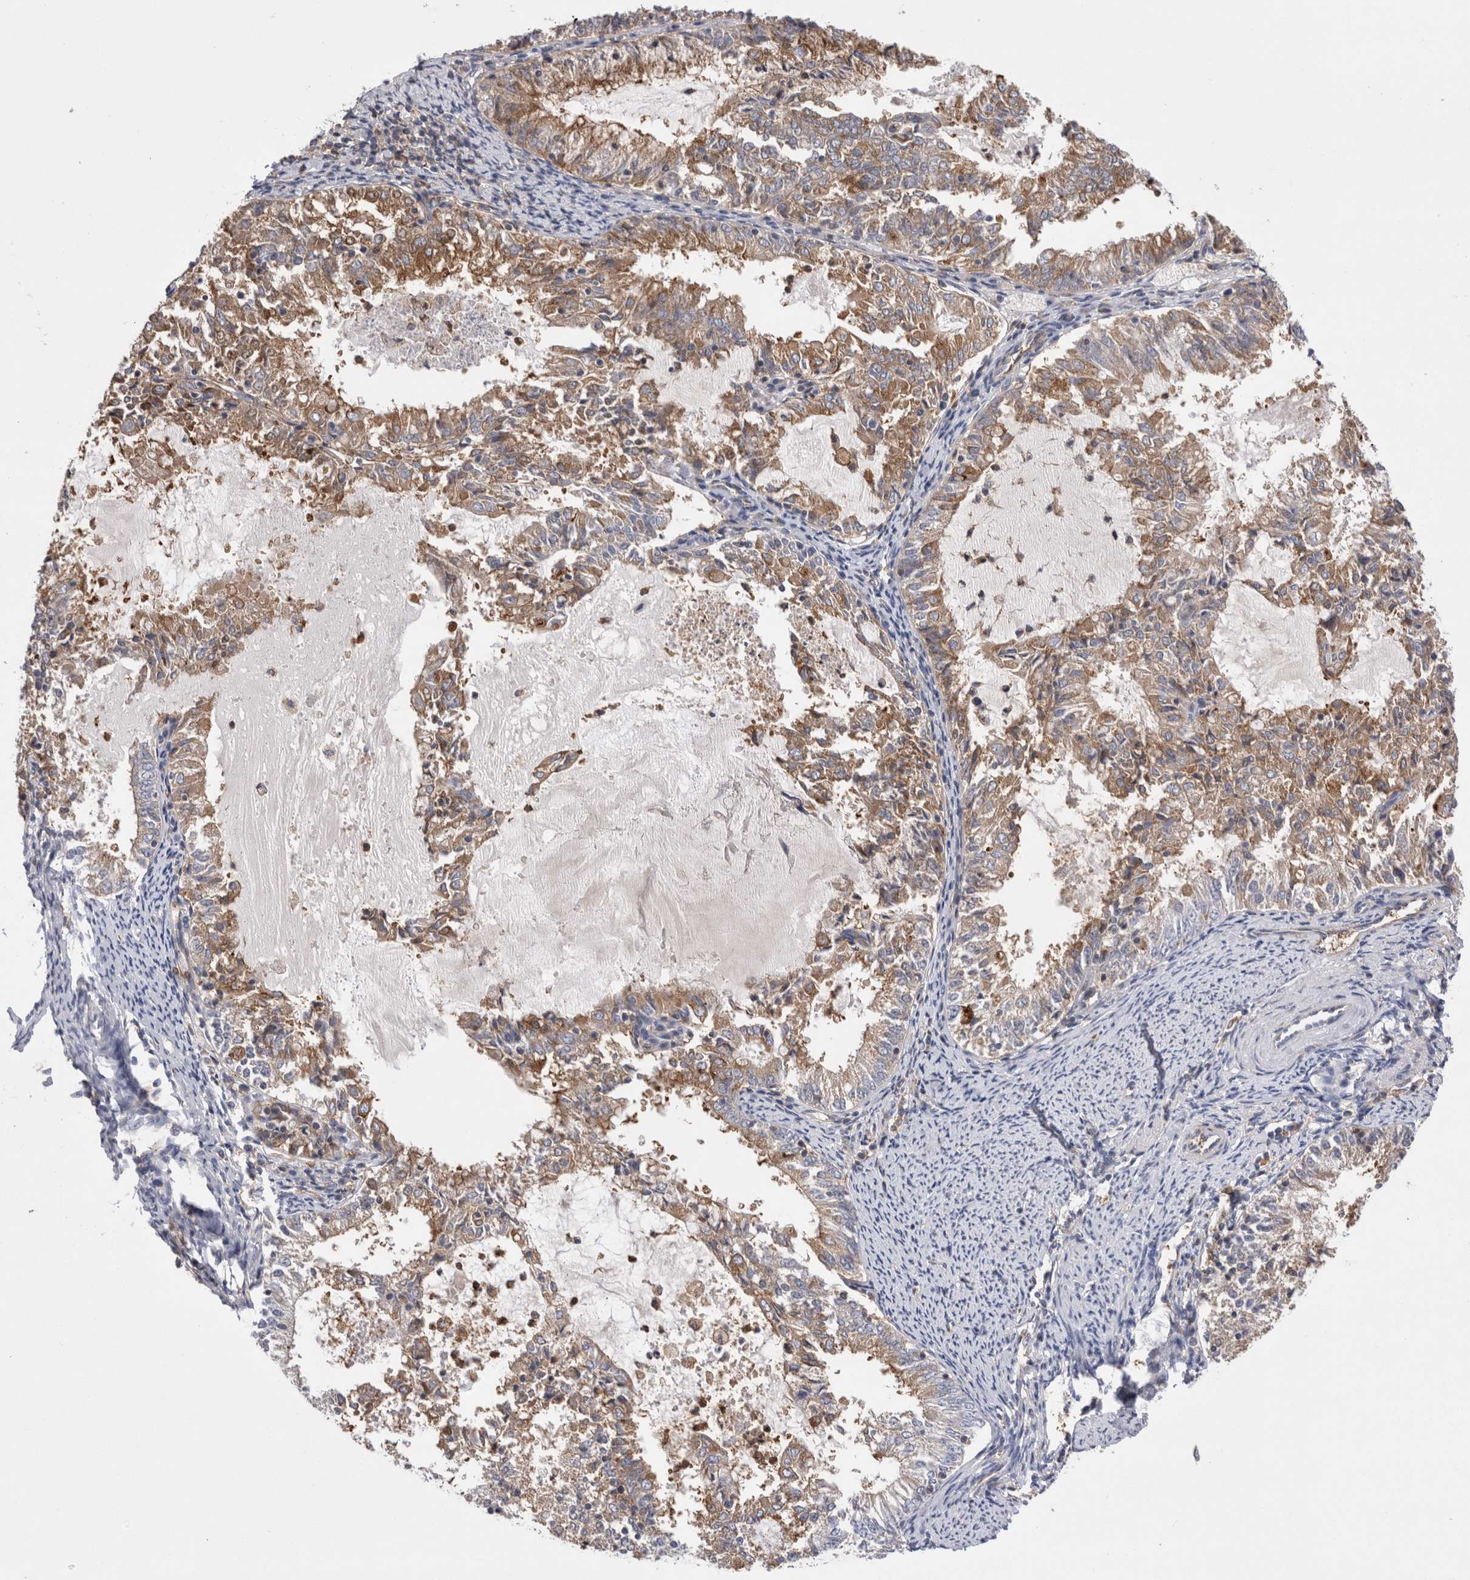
{"staining": {"intensity": "moderate", "quantity": ">75%", "location": "cytoplasmic/membranous"}, "tissue": "endometrial cancer", "cell_type": "Tumor cells", "image_type": "cancer", "snomed": [{"axis": "morphology", "description": "Adenocarcinoma, NOS"}, {"axis": "topography", "description": "Endometrium"}], "caption": "Protein expression analysis of human endometrial cancer reveals moderate cytoplasmic/membranous expression in approximately >75% of tumor cells.", "gene": "RAB11FIP1", "patient": {"sex": "female", "age": 57}}